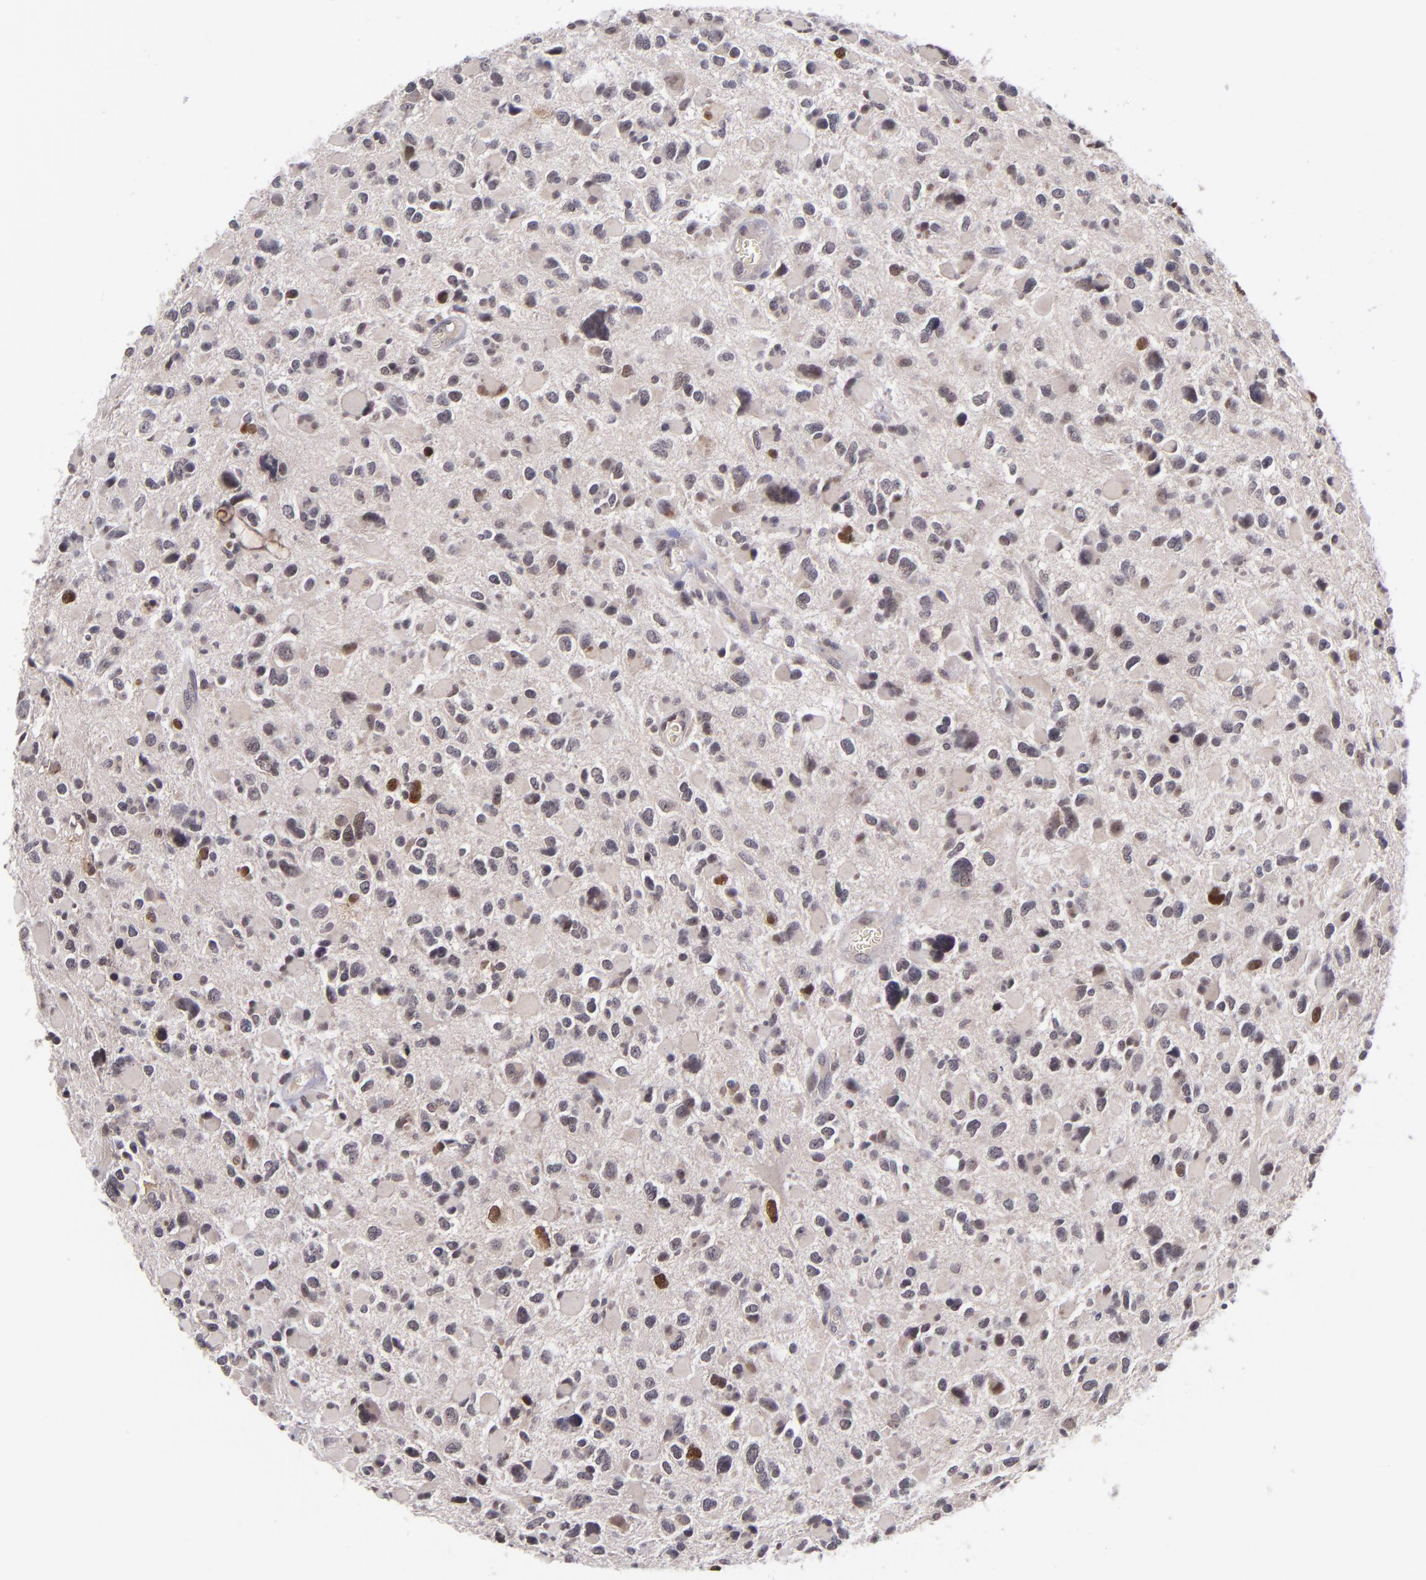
{"staining": {"intensity": "strong", "quantity": "<25%", "location": "nuclear"}, "tissue": "glioma", "cell_type": "Tumor cells", "image_type": "cancer", "snomed": [{"axis": "morphology", "description": "Glioma, malignant, High grade"}, {"axis": "topography", "description": "Brain"}], "caption": "The immunohistochemical stain highlights strong nuclear positivity in tumor cells of glioma tissue. The protein of interest is stained brown, and the nuclei are stained in blue (DAB (3,3'-diaminobenzidine) IHC with brightfield microscopy, high magnification).", "gene": "CDC7", "patient": {"sex": "female", "age": 37}}